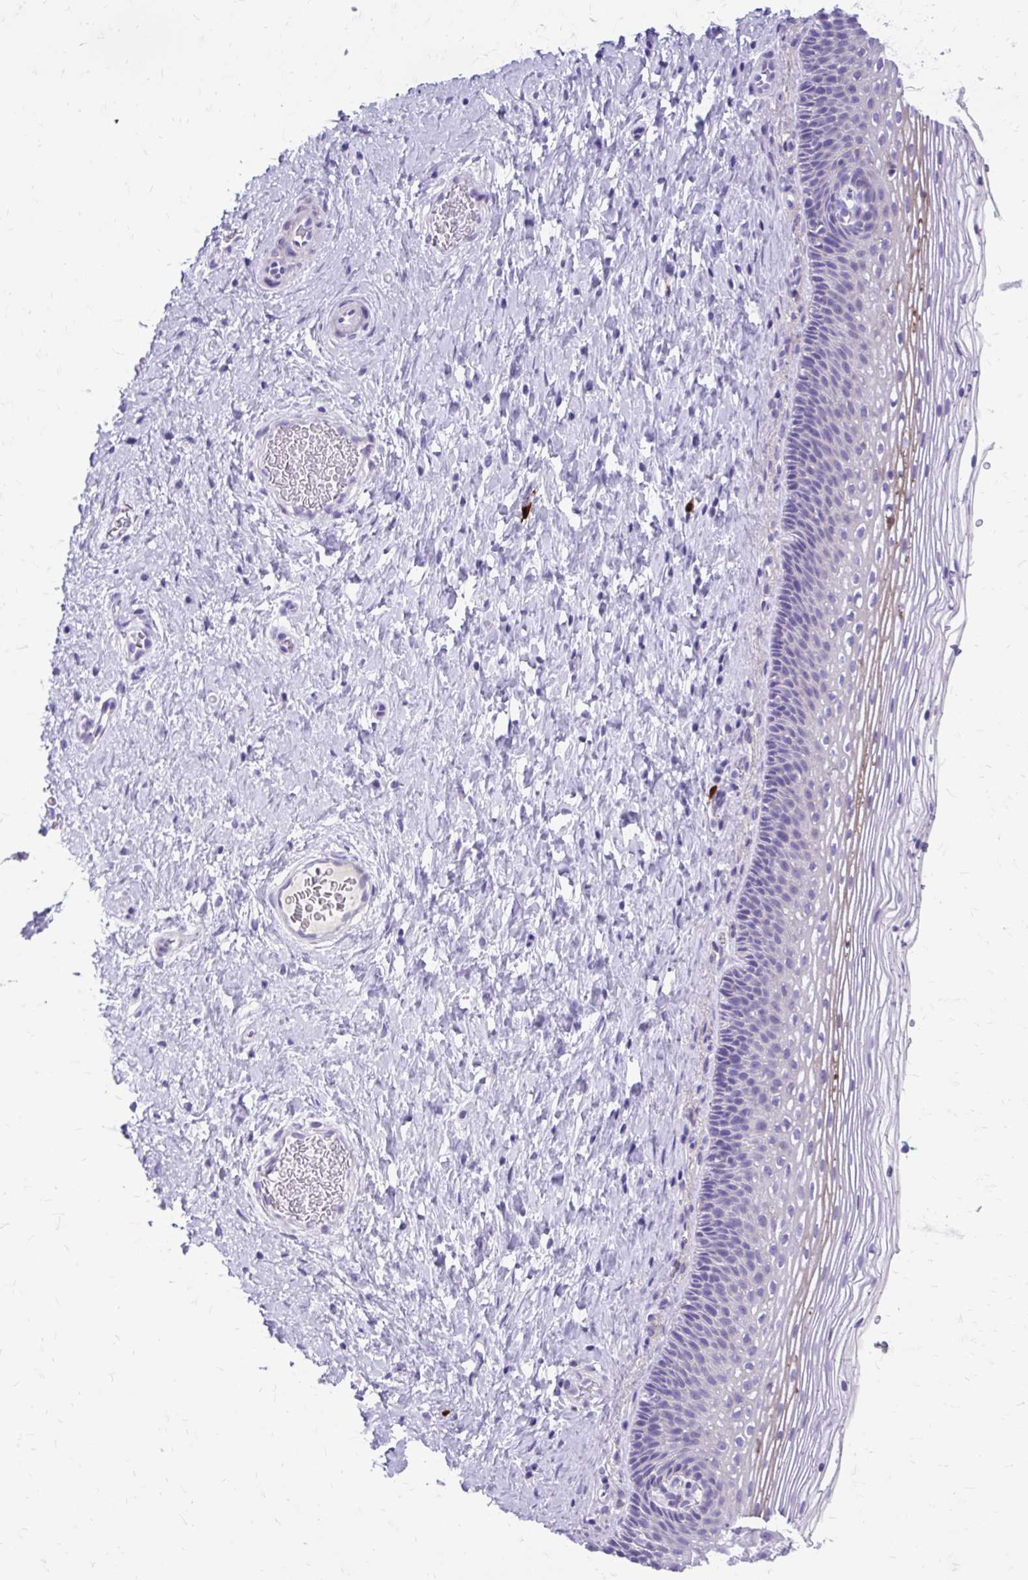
{"staining": {"intensity": "negative", "quantity": "none", "location": "none"}, "tissue": "cervix", "cell_type": "Glandular cells", "image_type": "normal", "snomed": [{"axis": "morphology", "description": "Normal tissue, NOS"}, {"axis": "topography", "description": "Cervix"}], "caption": "Immunohistochemical staining of benign cervix reveals no significant expression in glandular cells. (Stains: DAB (3,3'-diaminobenzidine) IHC with hematoxylin counter stain, Microscopy: brightfield microscopy at high magnification).", "gene": "SATL1", "patient": {"sex": "female", "age": 34}}